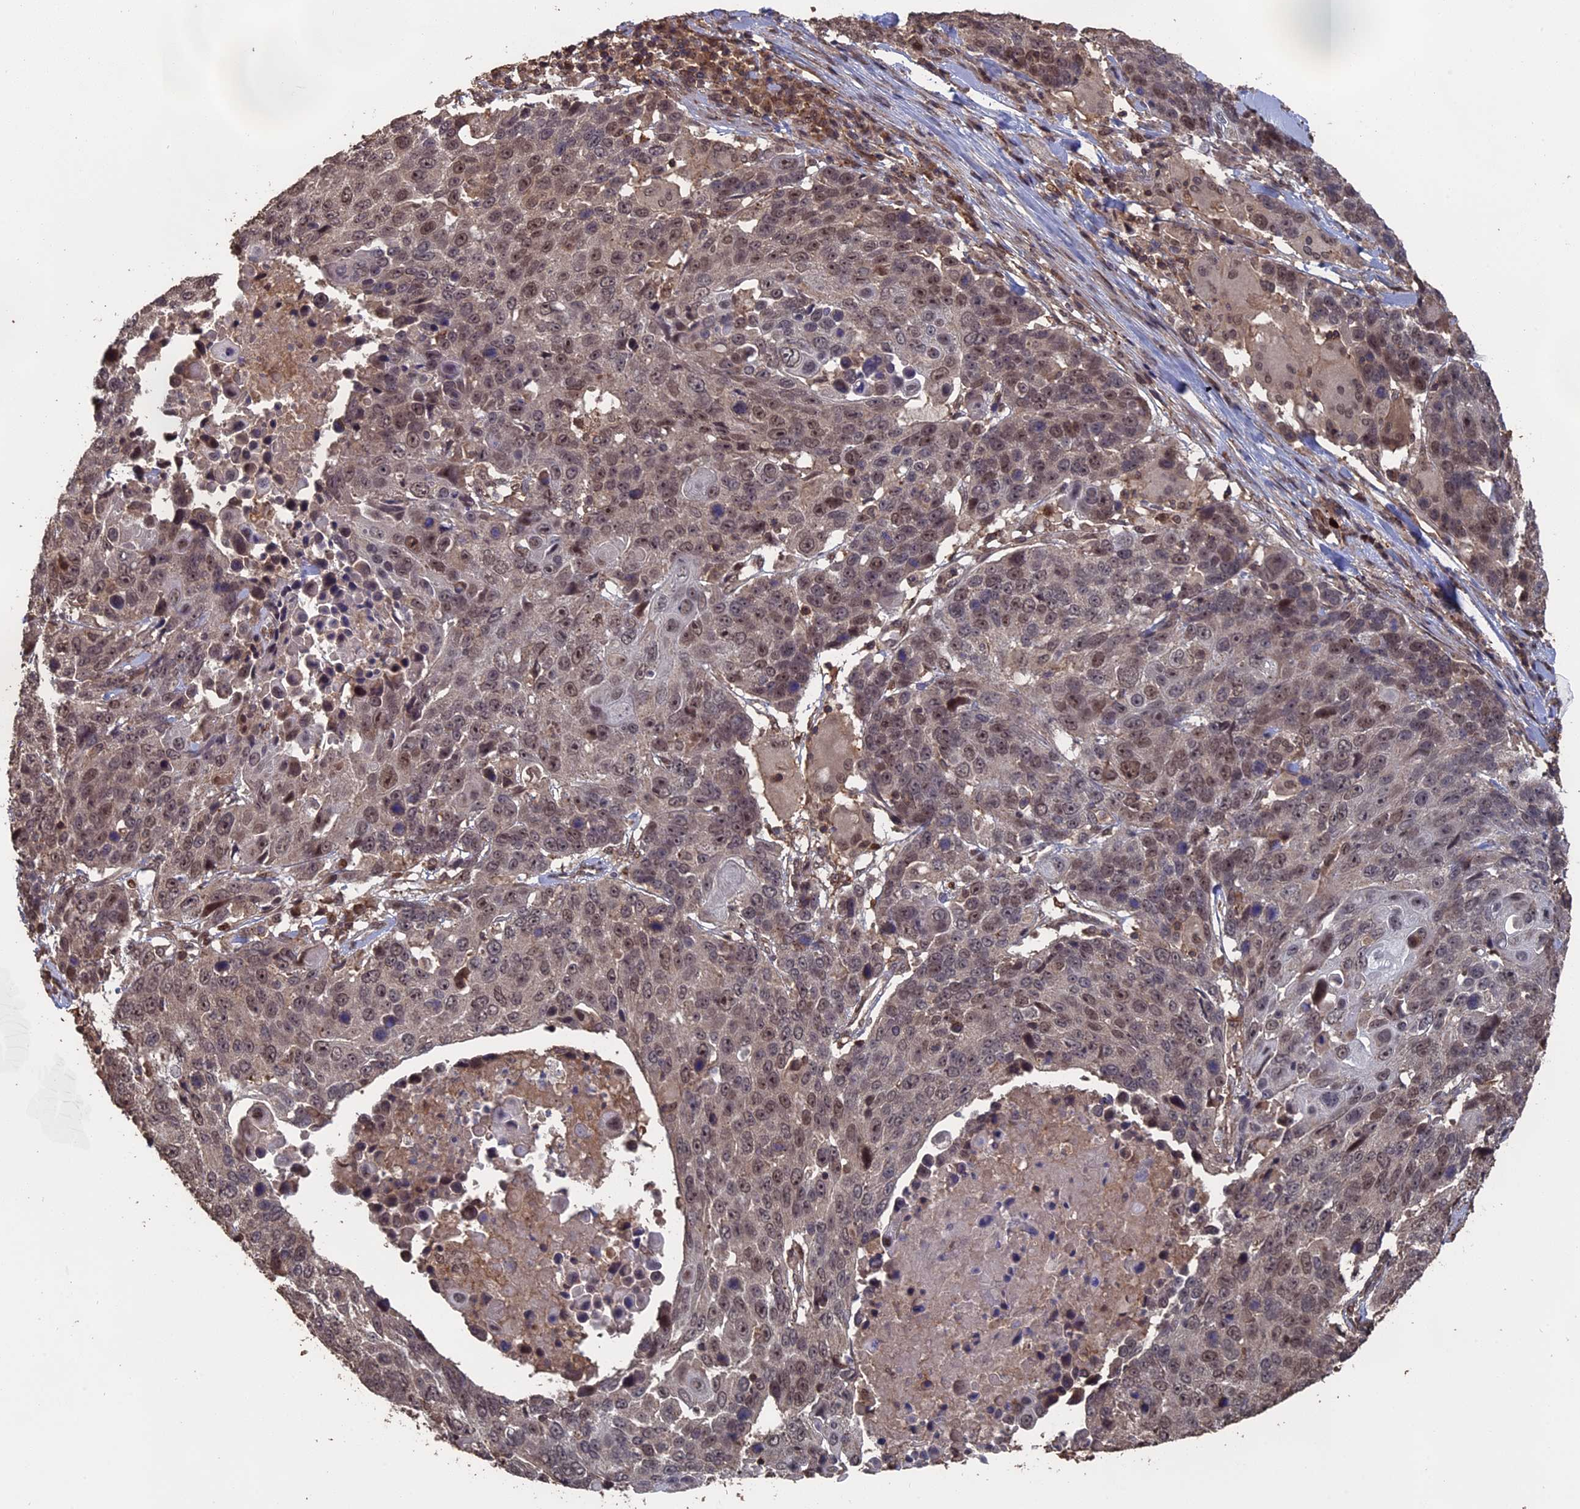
{"staining": {"intensity": "moderate", "quantity": "25%-75%", "location": "nuclear"}, "tissue": "lung cancer", "cell_type": "Tumor cells", "image_type": "cancer", "snomed": [{"axis": "morphology", "description": "Squamous cell carcinoma, NOS"}, {"axis": "topography", "description": "Lung"}], "caption": "A brown stain shows moderate nuclear positivity of a protein in human lung cancer (squamous cell carcinoma) tumor cells.", "gene": "MYBL2", "patient": {"sex": "male", "age": 66}}